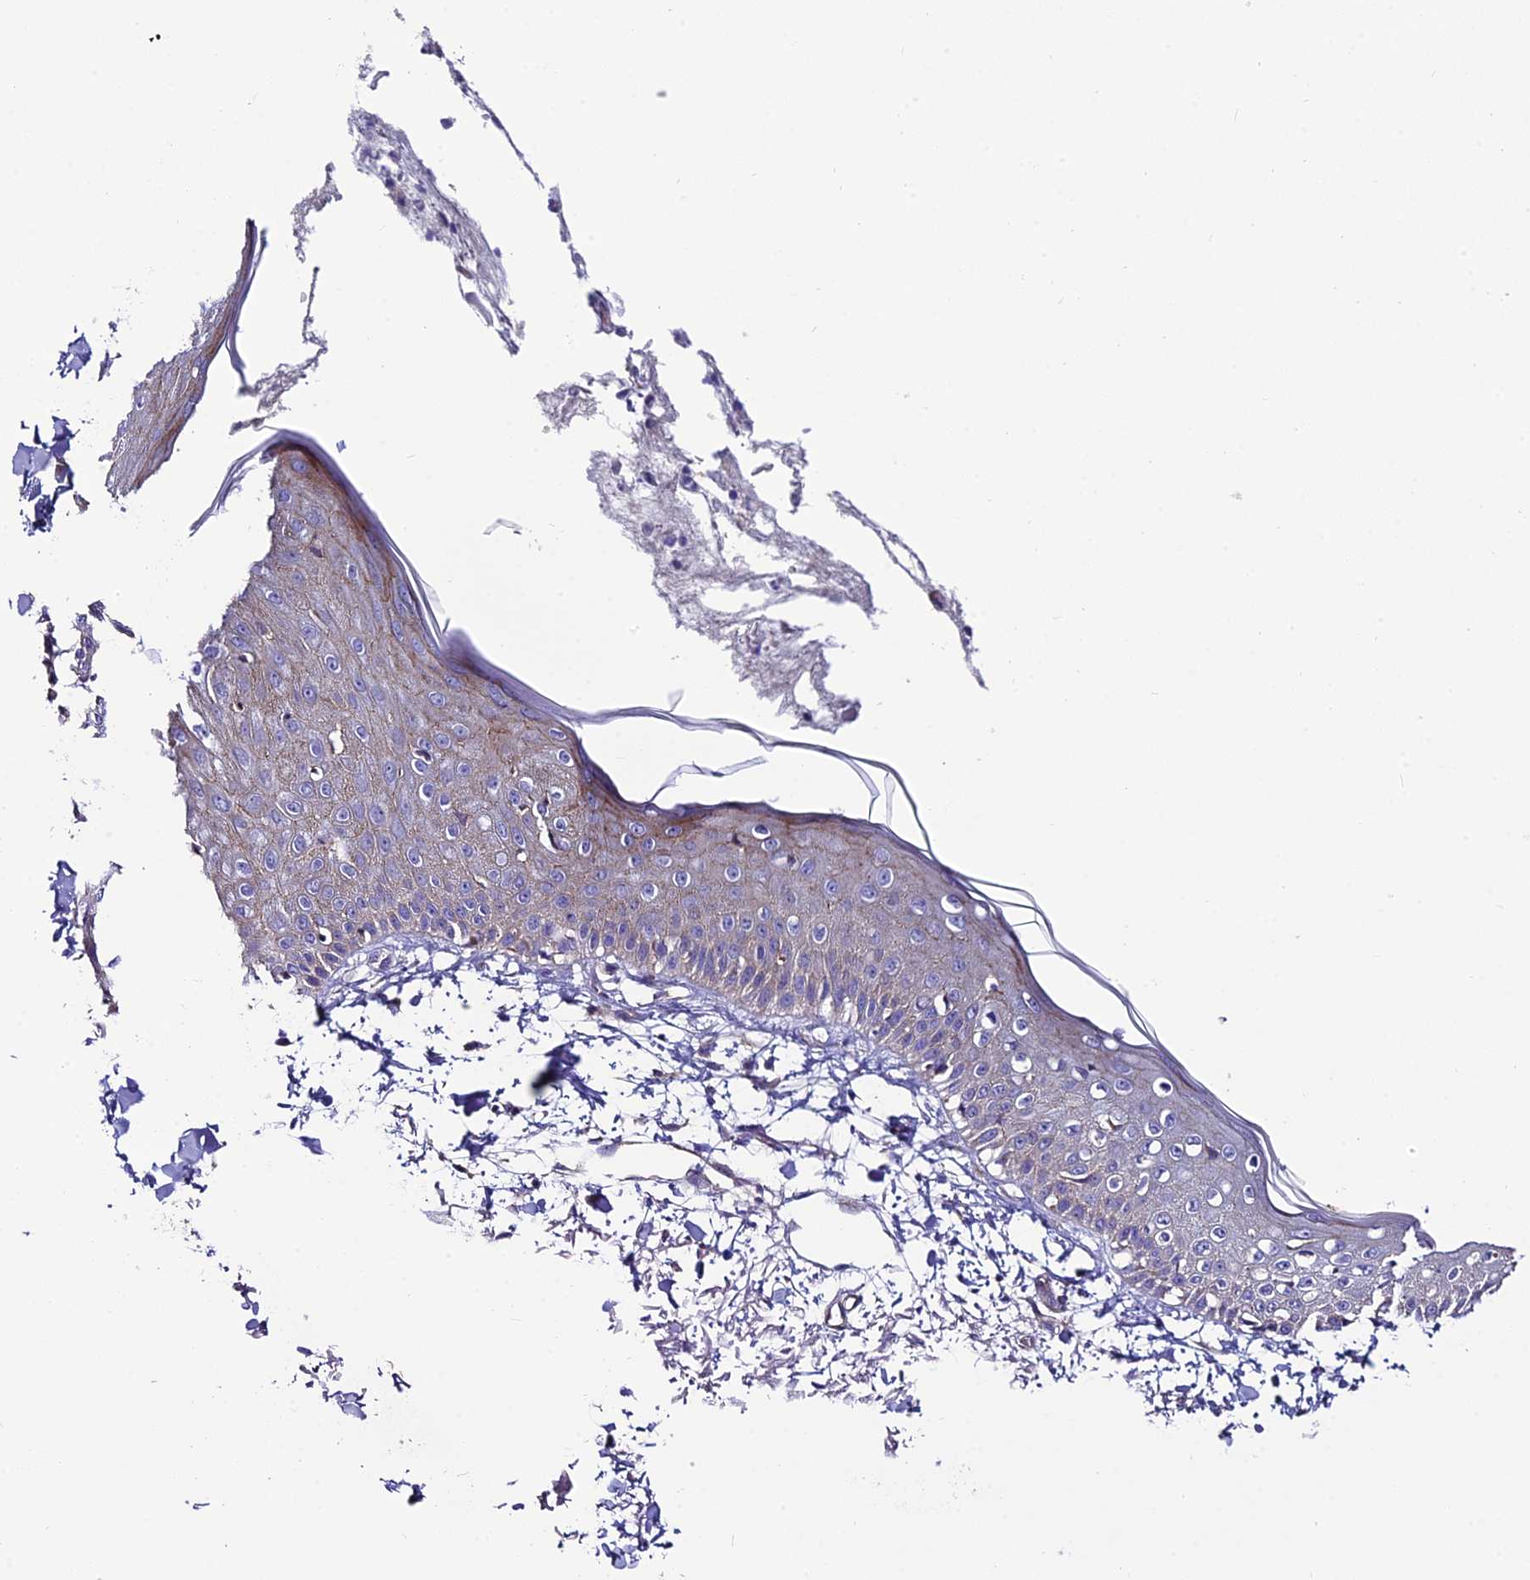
{"staining": {"intensity": "negative", "quantity": "none", "location": "none"}, "tissue": "skin", "cell_type": "Fibroblasts", "image_type": "normal", "snomed": [{"axis": "morphology", "description": "Normal tissue, NOS"}, {"axis": "morphology", "description": "Squamous cell carcinoma, NOS"}, {"axis": "topography", "description": "Skin"}, {"axis": "topography", "description": "Peripheral nerve tissue"}], "caption": "IHC photomicrograph of normal human skin stained for a protein (brown), which demonstrates no expression in fibroblasts. (DAB (3,3'-diaminobenzidine) IHC, high magnification).", "gene": "MACIR", "patient": {"sex": "male", "age": 83}}